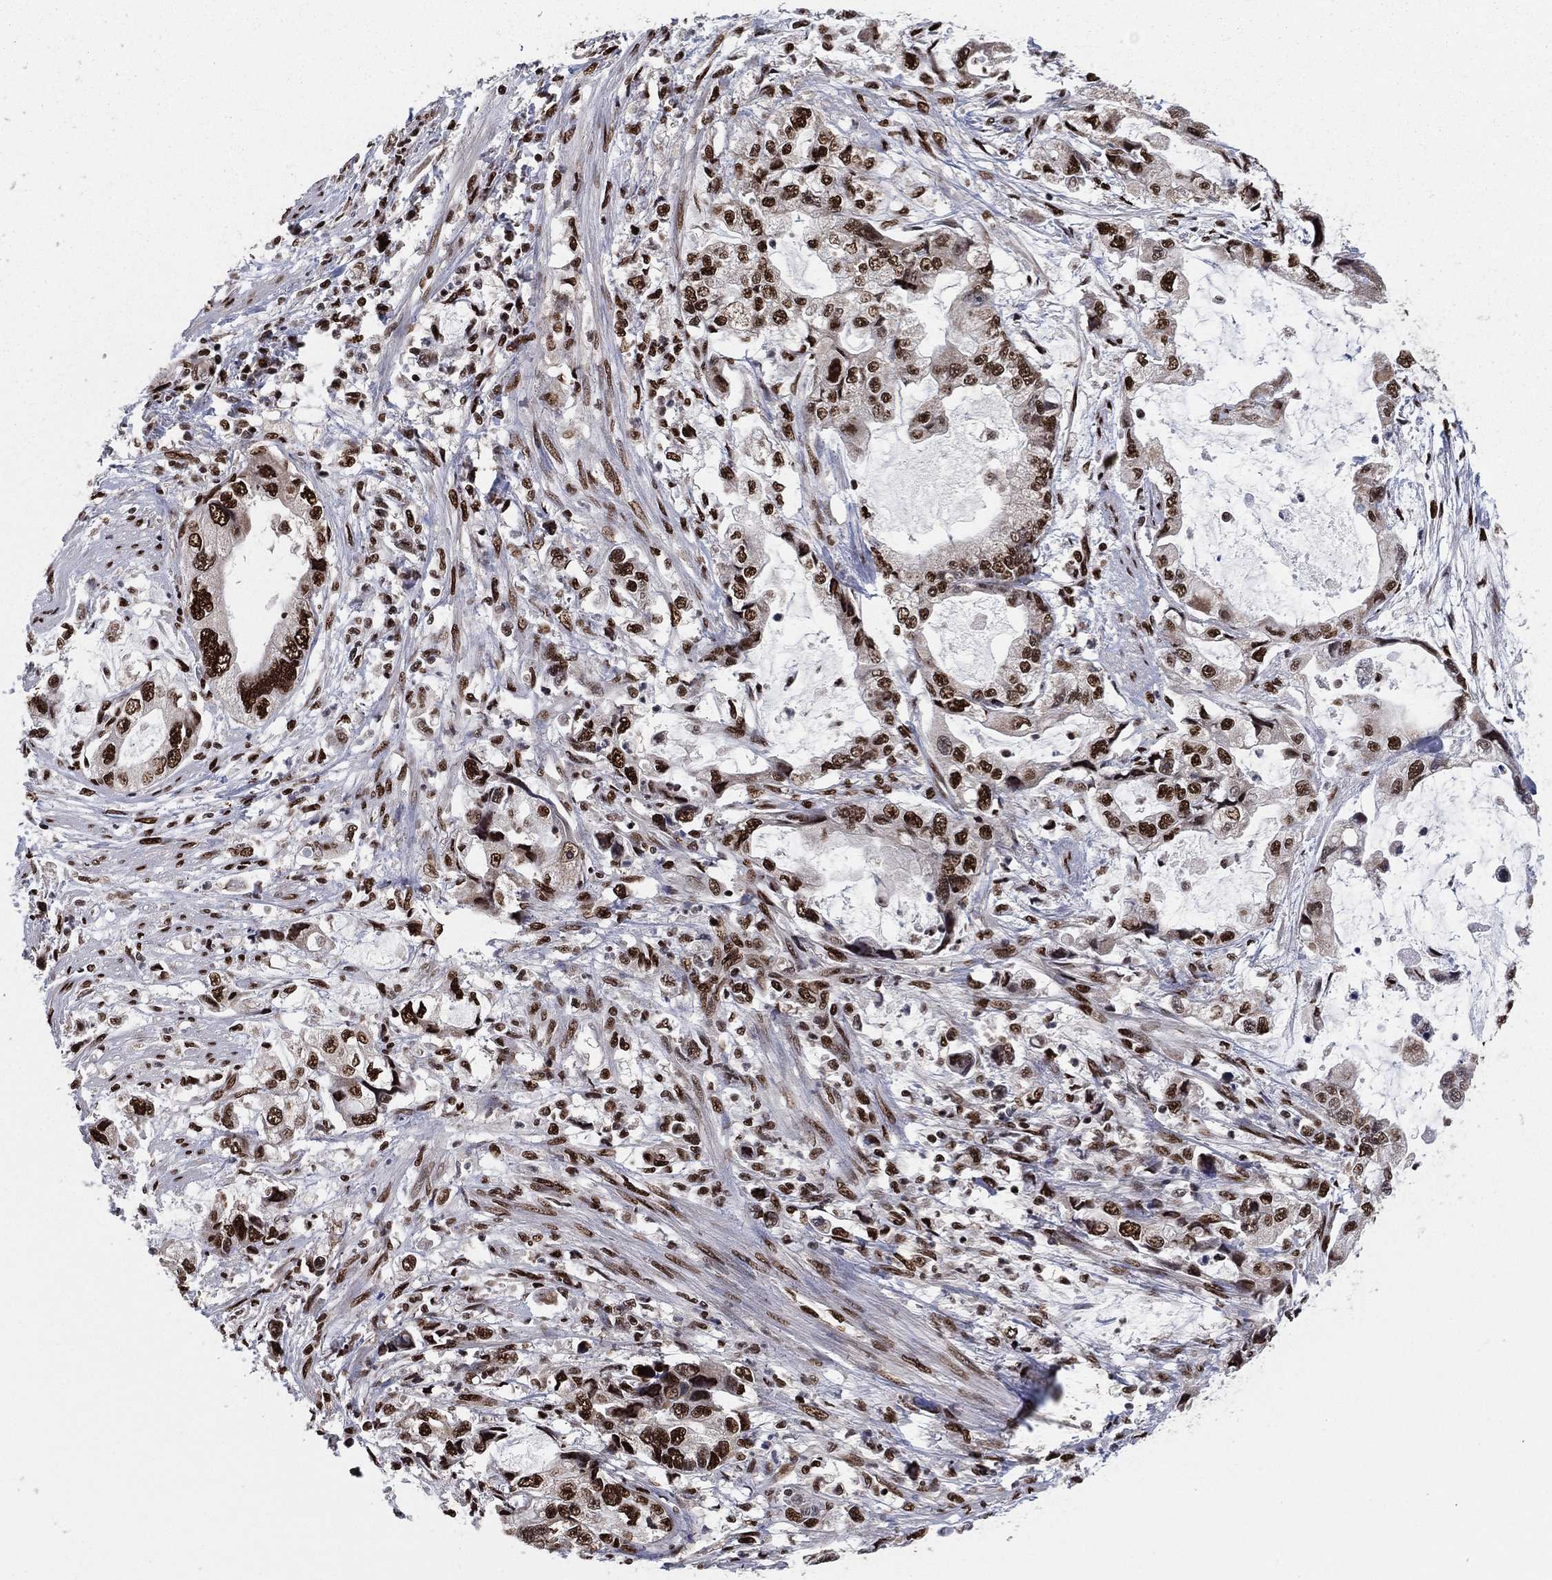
{"staining": {"intensity": "strong", "quantity": ">75%", "location": "nuclear"}, "tissue": "stomach cancer", "cell_type": "Tumor cells", "image_type": "cancer", "snomed": [{"axis": "morphology", "description": "Adenocarcinoma, NOS"}, {"axis": "topography", "description": "Pancreas"}, {"axis": "topography", "description": "Stomach, upper"}, {"axis": "topography", "description": "Stomach"}], "caption": "Stomach cancer stained with a brown dye demonstrates strong nuclear positive positivity in about >75% of tumor cells.", "gene": "TP53BP1", "patient": {"sex": "male", "age": 77}}